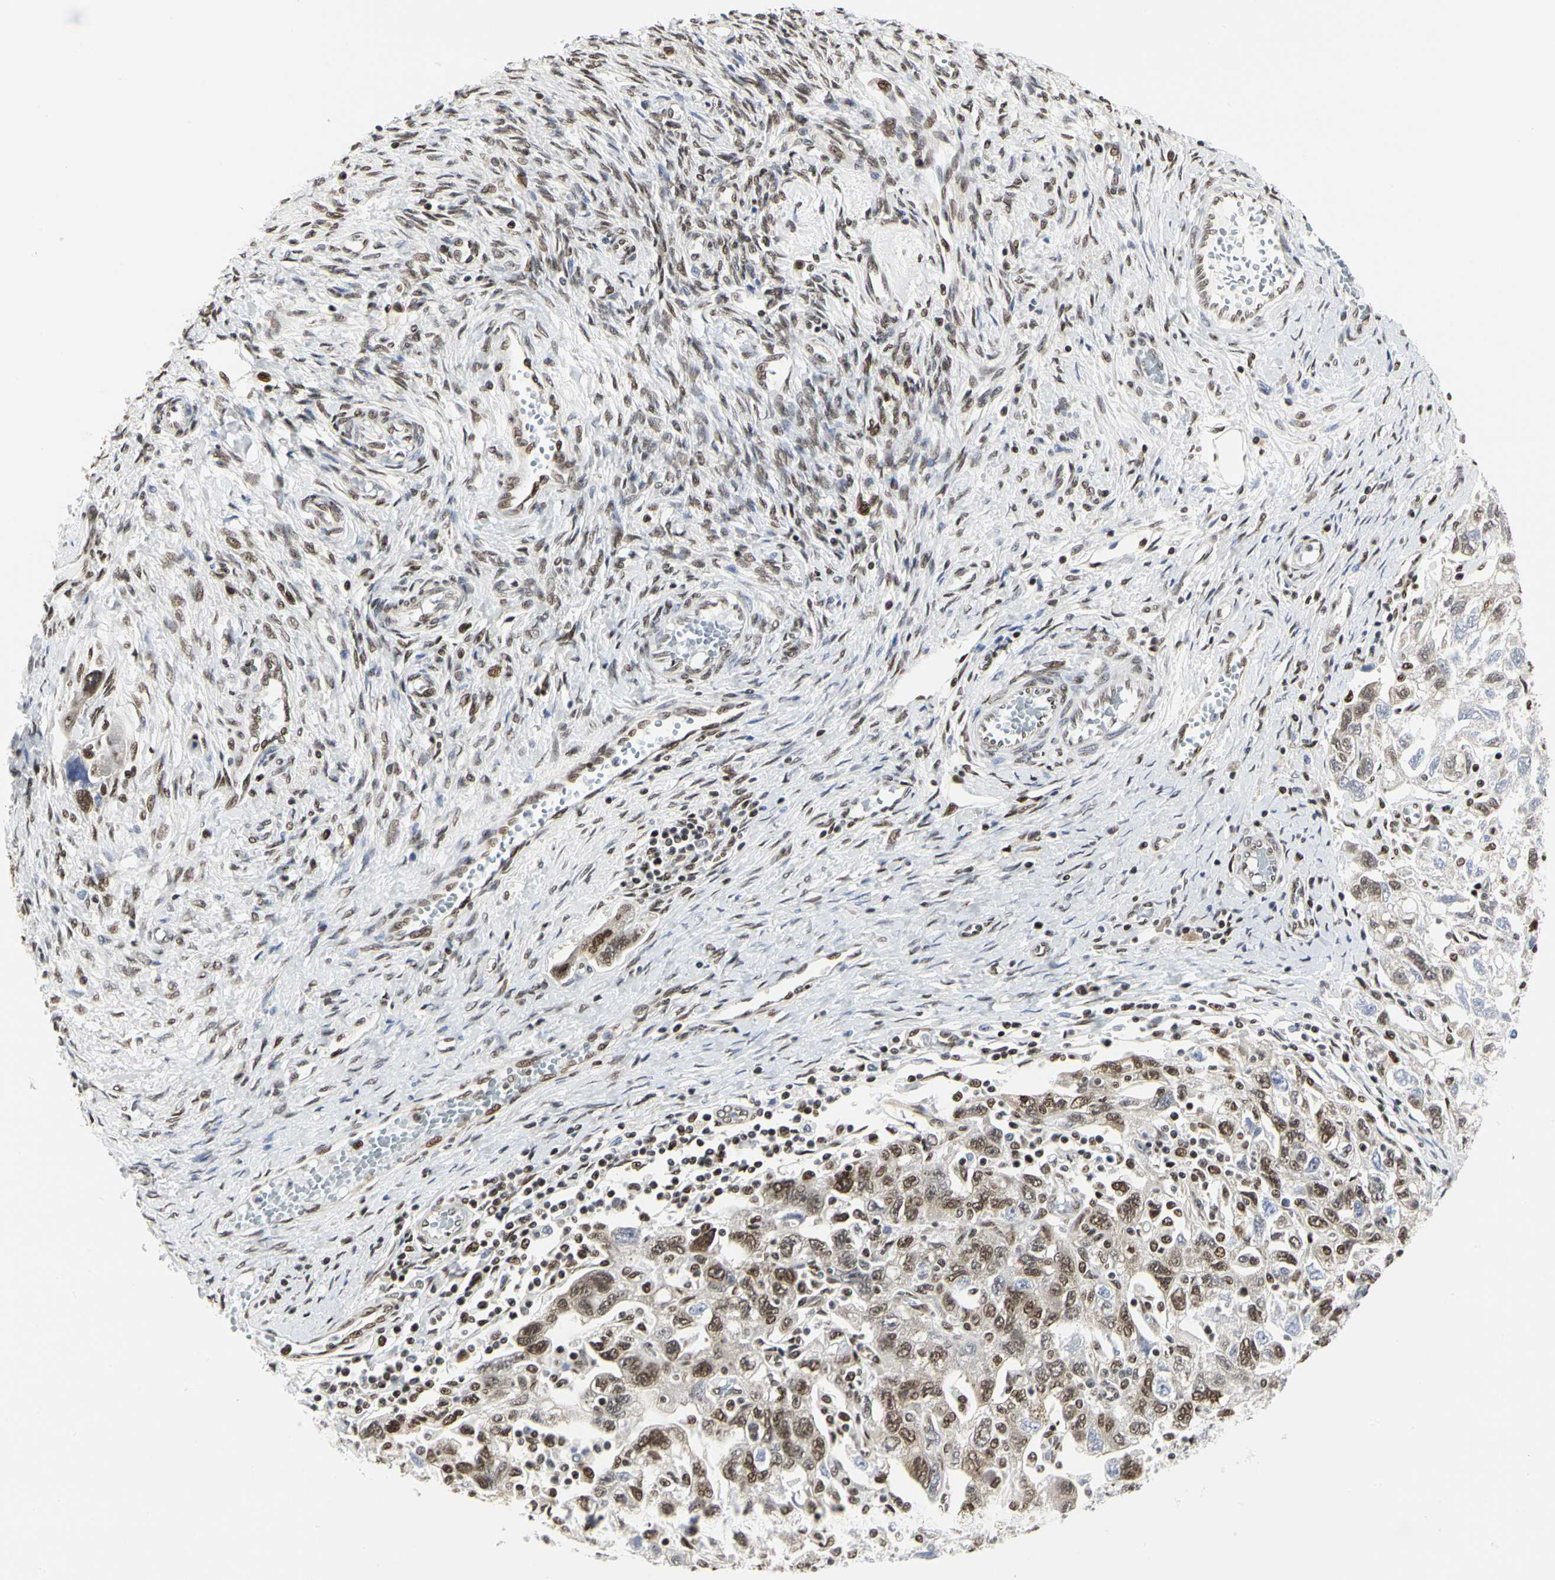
{"staining": {"intensity": "moderate", "quantity": ">75%", "location": "nuclear"}, "tissue": "ovarian cancer", "cell_type": "Tumor cells", "image_type": "cancer", "snomed": [{"axis": "morphology", "description": "Carcinoma, NOS"}, {"axis": "morphology", "description": "Cystadenocarcinoma, serous, NOS"}, {"axis": "topography", "description": "Ovary"}], "caption": "Protein staining displays moderate nuclear expression in approximately >75% of tumor cells in ovarian carcinoma. The staining was performed using DAB (3,3'-diaminobenzidine), with brown indicating positive protein expression. Nuclei are stained blue with hematoxylin.", "gene": "PRMT3", "patient": {"sex": "female", "age": 69}}